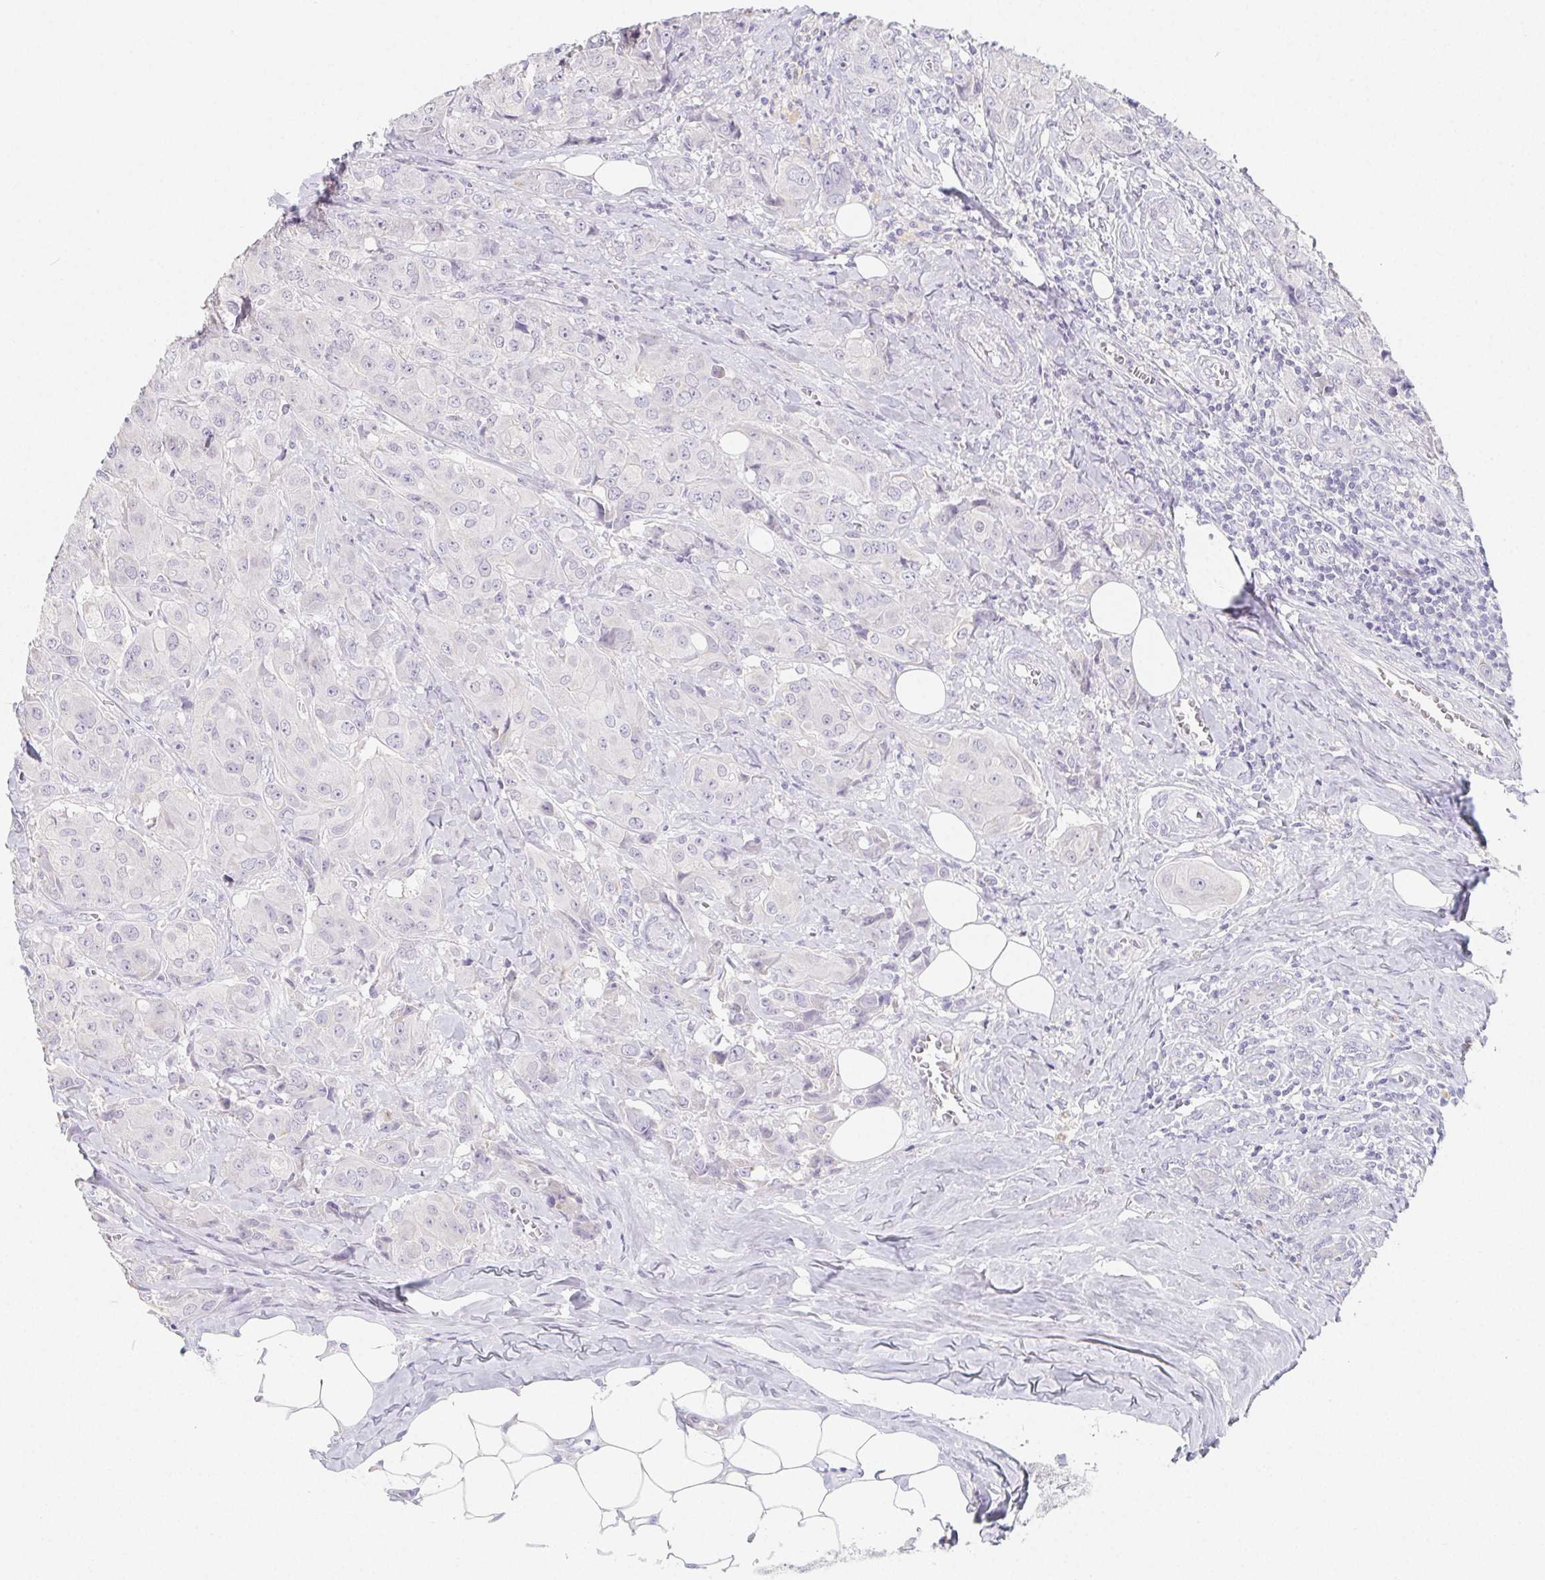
{"staining": {"intensity": "negative", "quantity": "none", "location": "none"}, "tissue": "breast cancer", "cell_type": "Tumor cells", "image_type": "cancer", "snomed": [{"axis": "morphology", "description": "Normal tissue, NOS"}, {"axis": "morphology", "description": "Duct carcinoma"}, {"axis": "topography", "description": "Breast"}], "caption": "A high-resolution micrograph shows IHC staining of breast cancer, which reveals no significant staining in tumor cells.", "gene": "GLIPR1L1", "patient": {"sex": "female", "age": 43}}